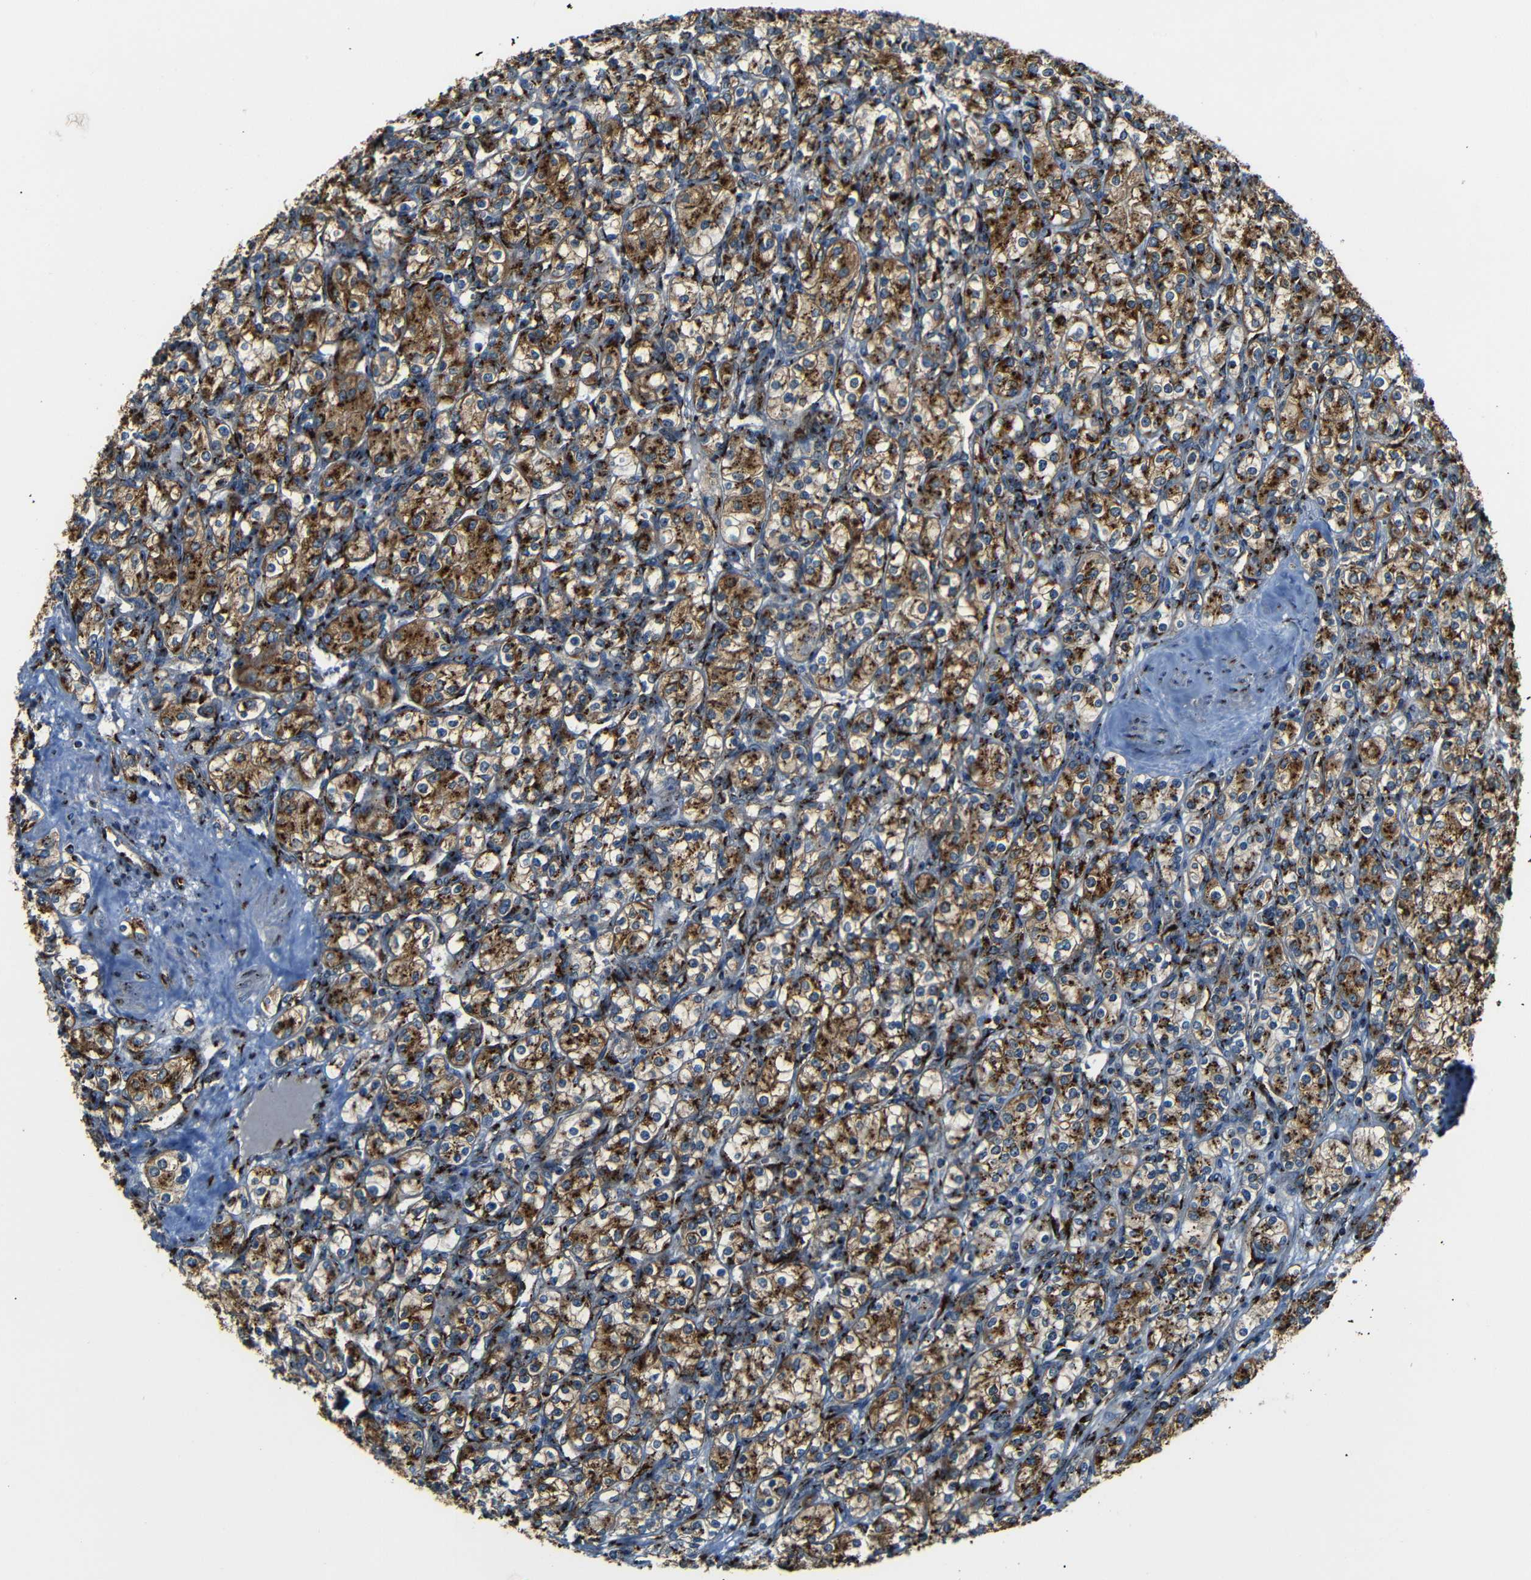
{"staining": {"intensity": "strong", "quantity": ">75%", "location": "cytoplasmic/membranous"}, "tissue": "renal cancer", "cell_type": "Tumor cells", "image_type": "cancer", "snomed": [{"axis": "morphology", "description": "Adenocarcinoma, NOS"}, {"axis": "topography", "description": "Kidney"}], "caption": "Strong cytoplasmic/membranous protein expression is appreciated in approximately >75% of tumor cells in adenocarcinoma (renal). The protein is stained brown, and the nuclei are stained in blue (DAB IHC with brightfield microscopy, high magnification).", "gene": "TGOLN2", "patient": {"sex": "male", "age": 77}}